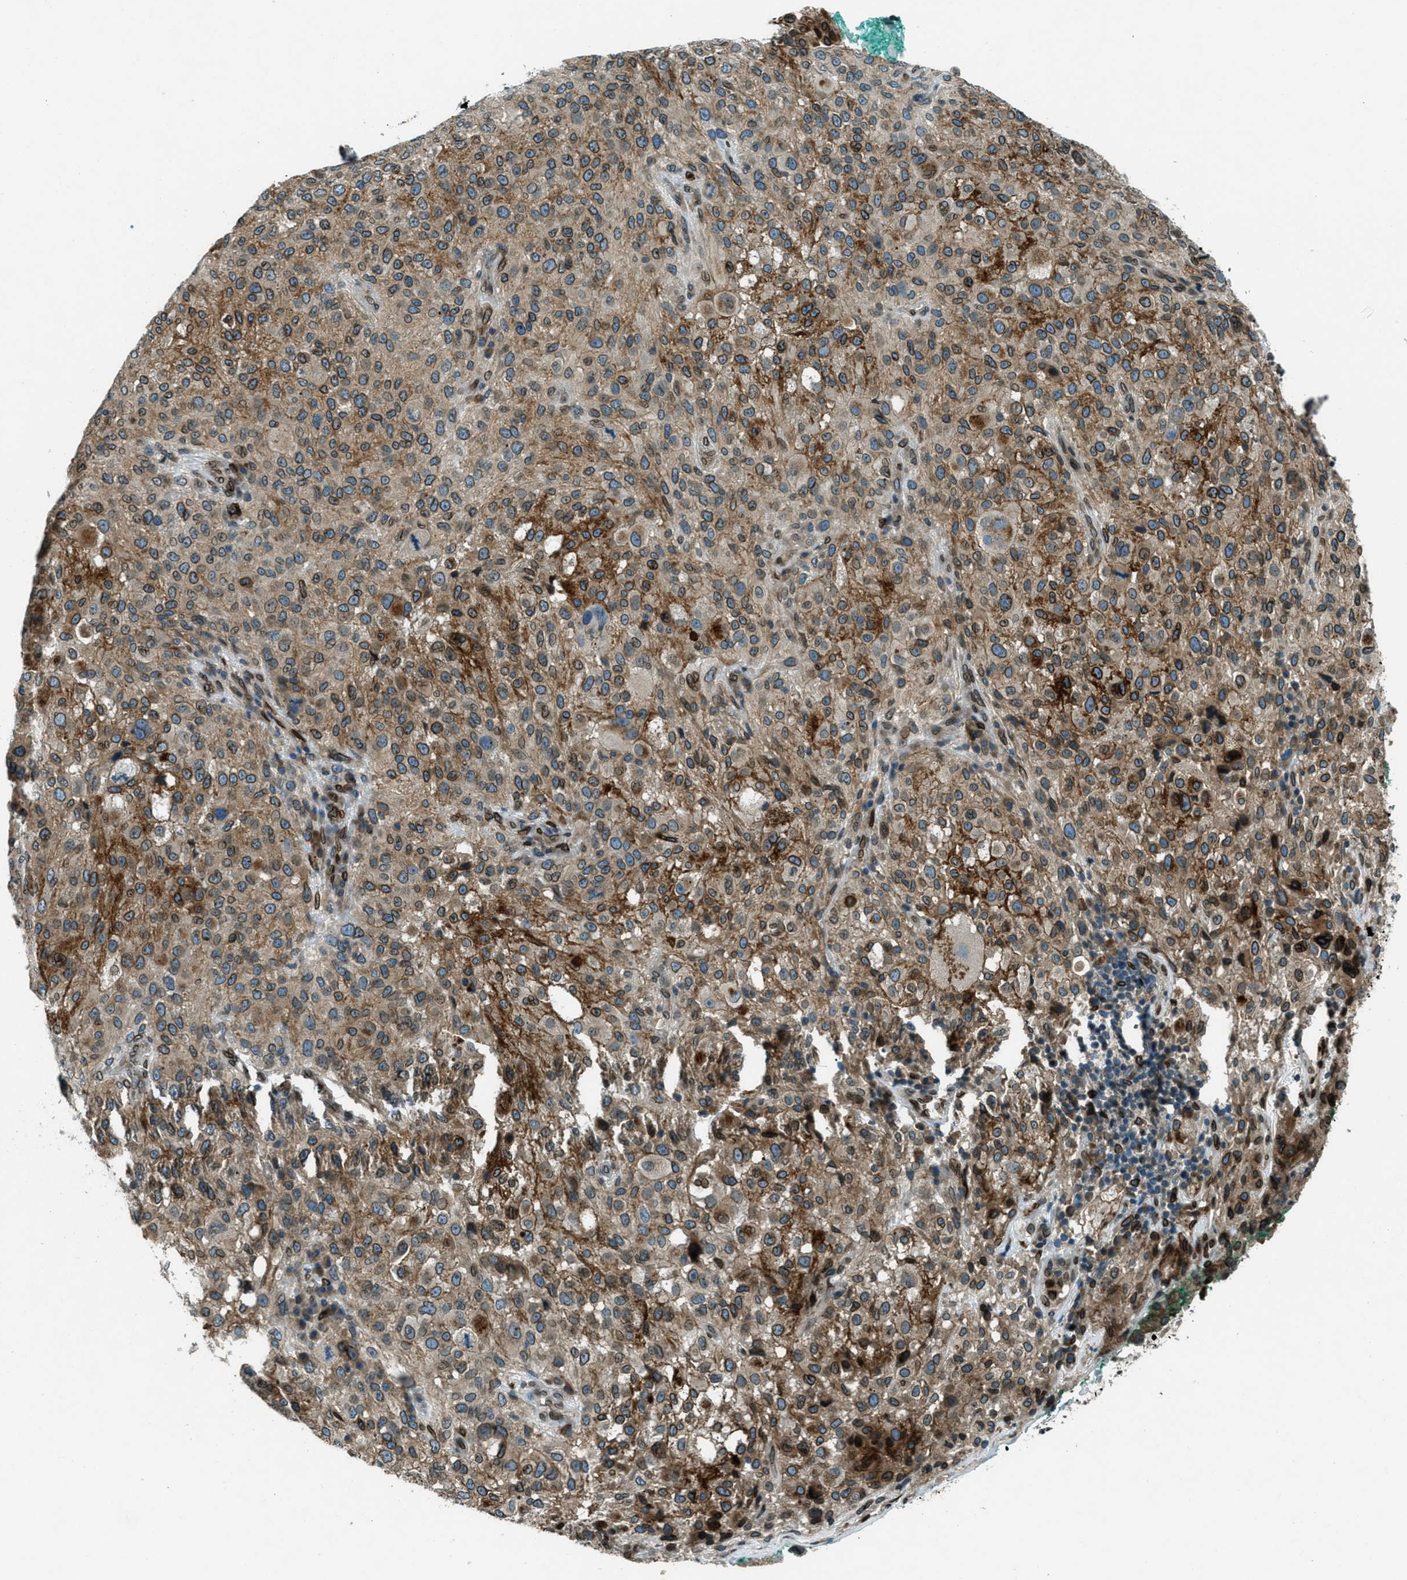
{"staining": {"intensity": "moderate", "quantity": ">75%", "location": "cytoplasmic/membranous,nuclear"}, "tissue": "melanoma", "cell_type": "Tumor cells", "image_type": "cancer", "snomed": [{"axis": "morphology", "description": "Necrosis, NOS"}, {"axis": "morphology", "description": "Malignant melanoma, NOS"}, {"axis": "topography", "description": "Skin"}], "caption": "There is medium levels of moderate cytoplasmic/membranous and nuclear staining in tumor cells of malignant melanoma, as demonstrated by immunohistochemical staining (brown color).", "gene": "LEMD2", "patient": {"sex": "female", "age": 87}}